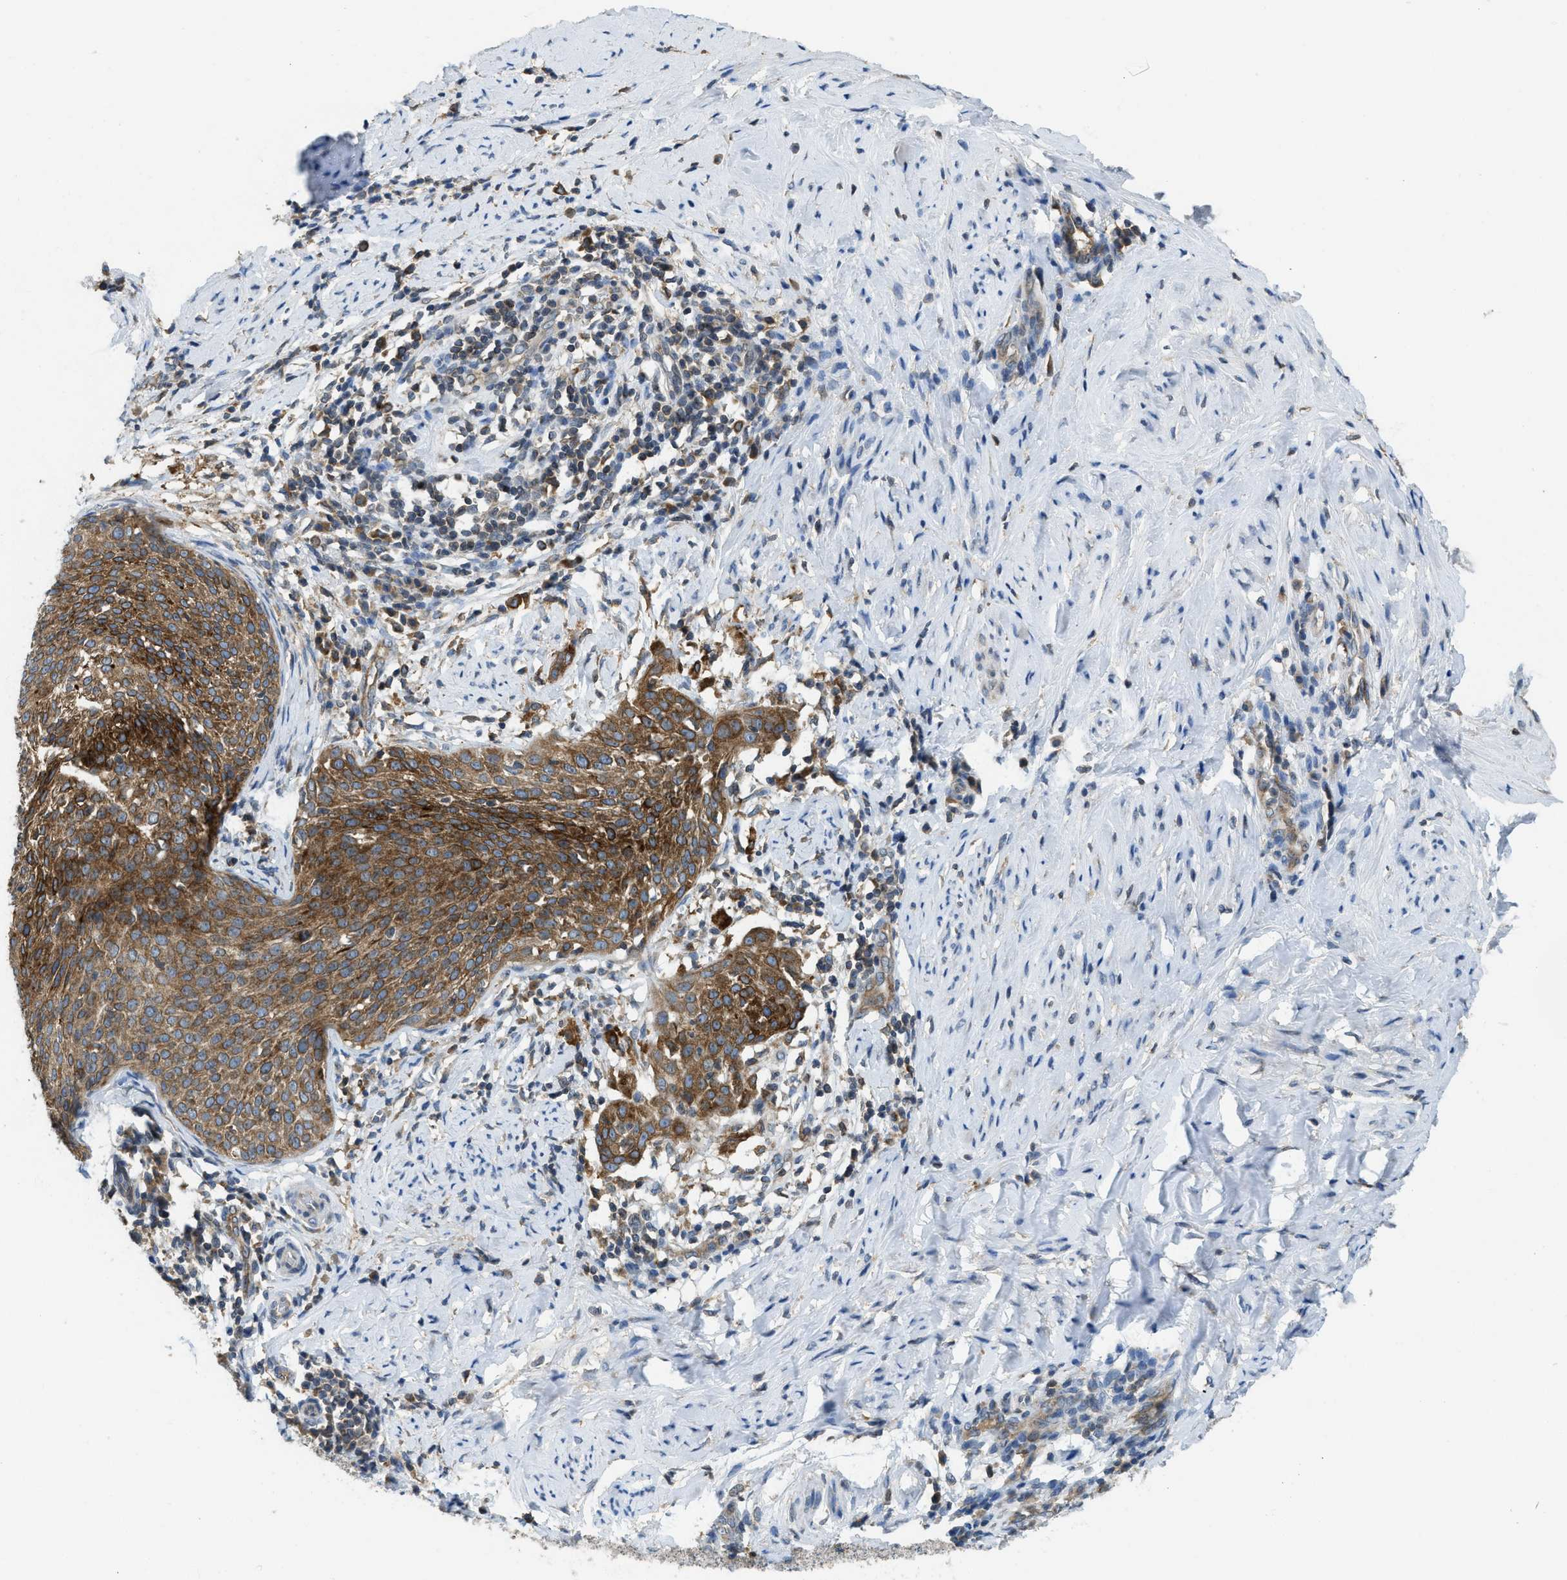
{"staining": {"intensity": "moderate", "quantity": ">75%", "location": "cytoplasmic/membranous"}, "tissue": "cervical cancer", "cell_type": "Tumor cells", "image_type": "cancer", "snomed": [{"axis": "morphology", "description": "Squamous cell carcinoma, NOS"}, {"axis": "topography", "description": "Cervix"}], "caption": "Immunohistochemistry histopathology image of neoplastic tissue: cervical cancer stained using immunohistochemistry (IHC) reveals medium levels of moderate protein expression localized specifically in the cytoplasmic/membranous of tumor cells, appearing as a cytoplasmic/membranous brown color.", "gene": "BCAP31", "patient": {"sex": "female", "age": 51}}